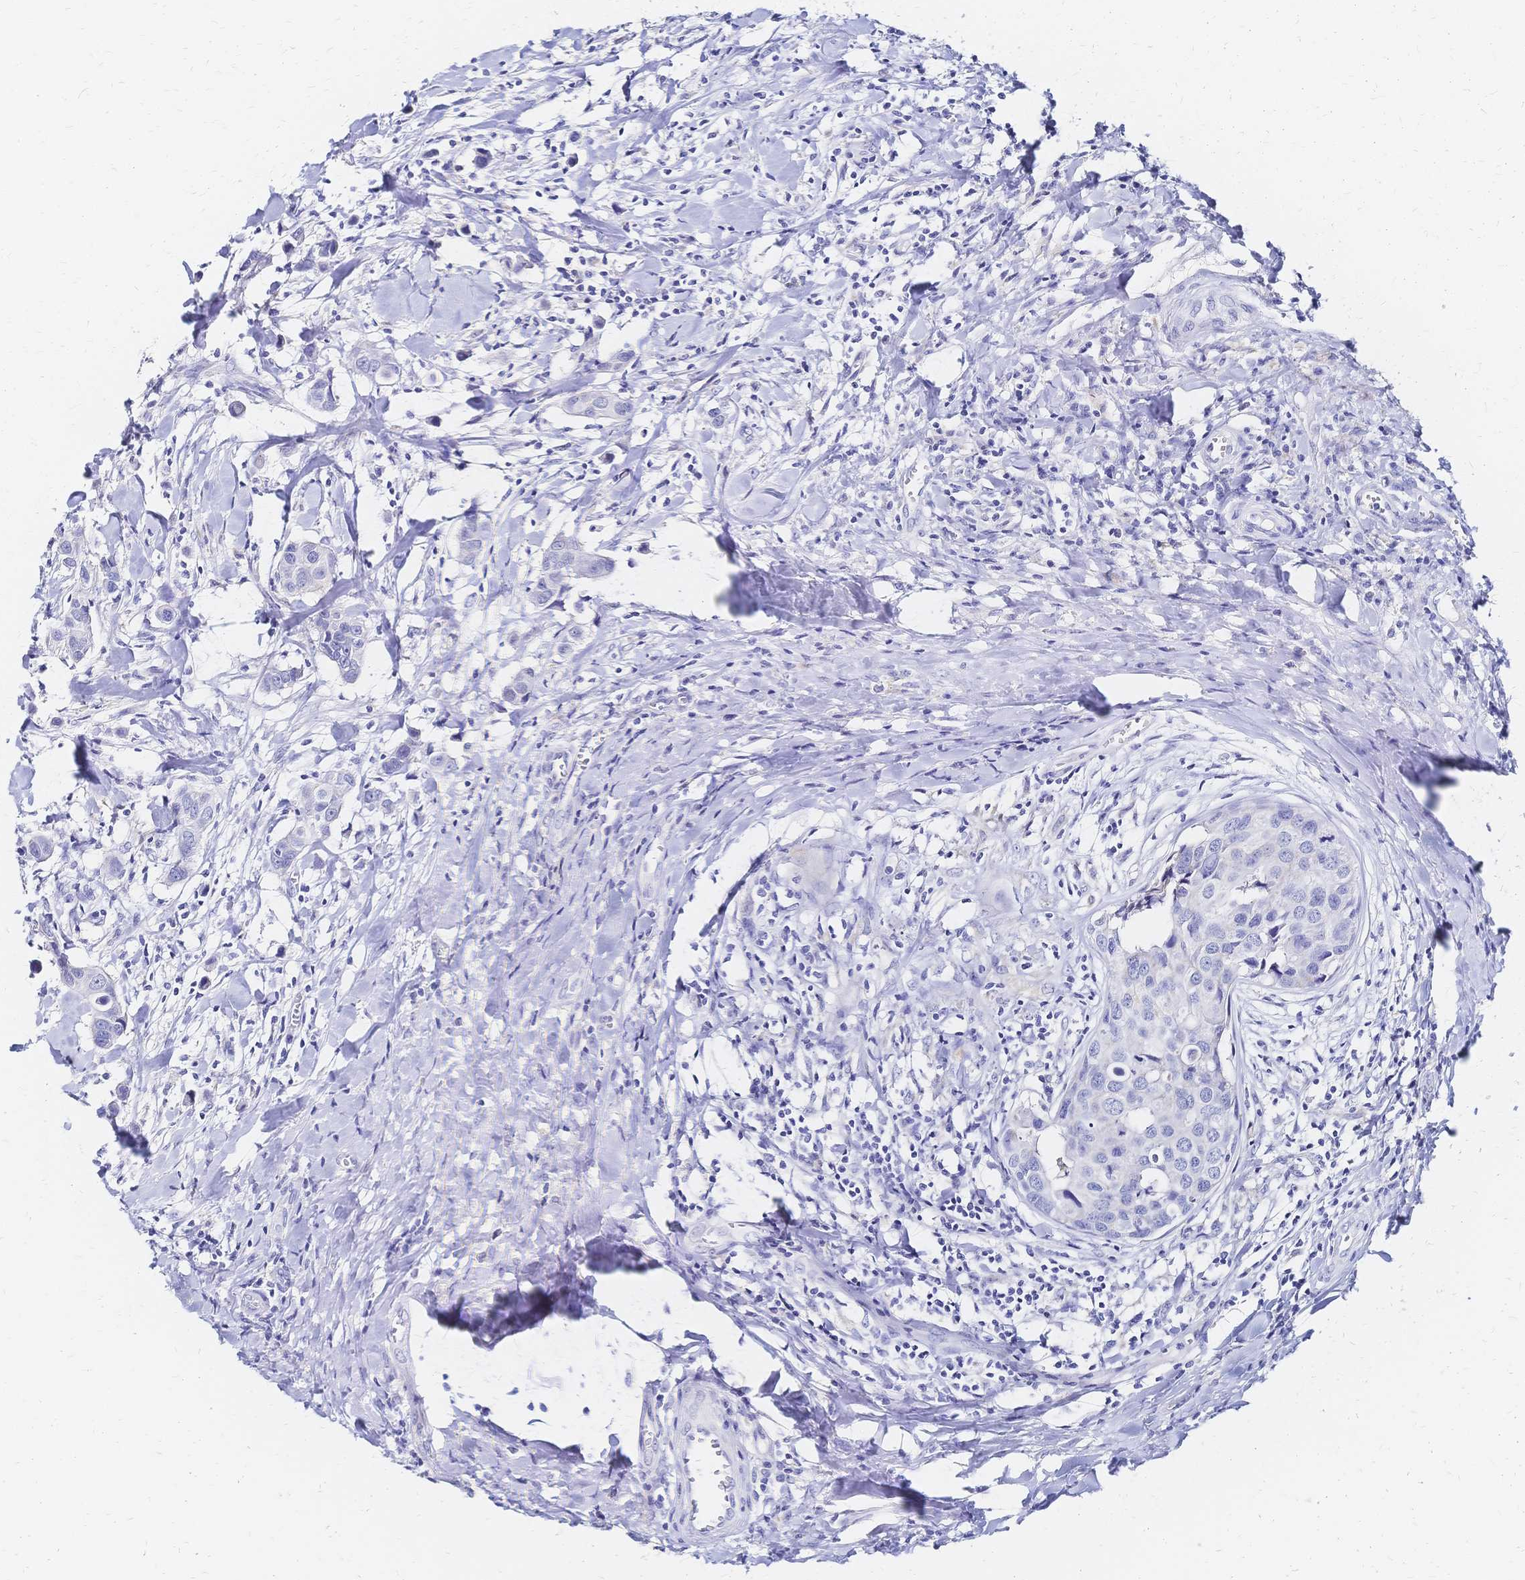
{"staining": {"intensity": "negative", "quantity": "none", "location": "none"}, "tissue": "breast cancer", "cell_type": "Tumor cells", "image_type": "cancer", "snomed": [{"axis": "morphology", "description": "Duct carcinoma"}, {"axis": "topography", "description": "Breast"}], "caption": "A photomicrograph of breast infiltrating ductal carcinoma stained for a protein shows no brown staining in tumor cells. (Stains: DAB (3,3'-diaminobenzidine) immunohistochemistry (IHC) with hematoxylin counter stain, Microscopy: brightfield microscopy at high magnification).", "gene": "SLC5A1", "patient": {"sex": "female", "age": 24}}